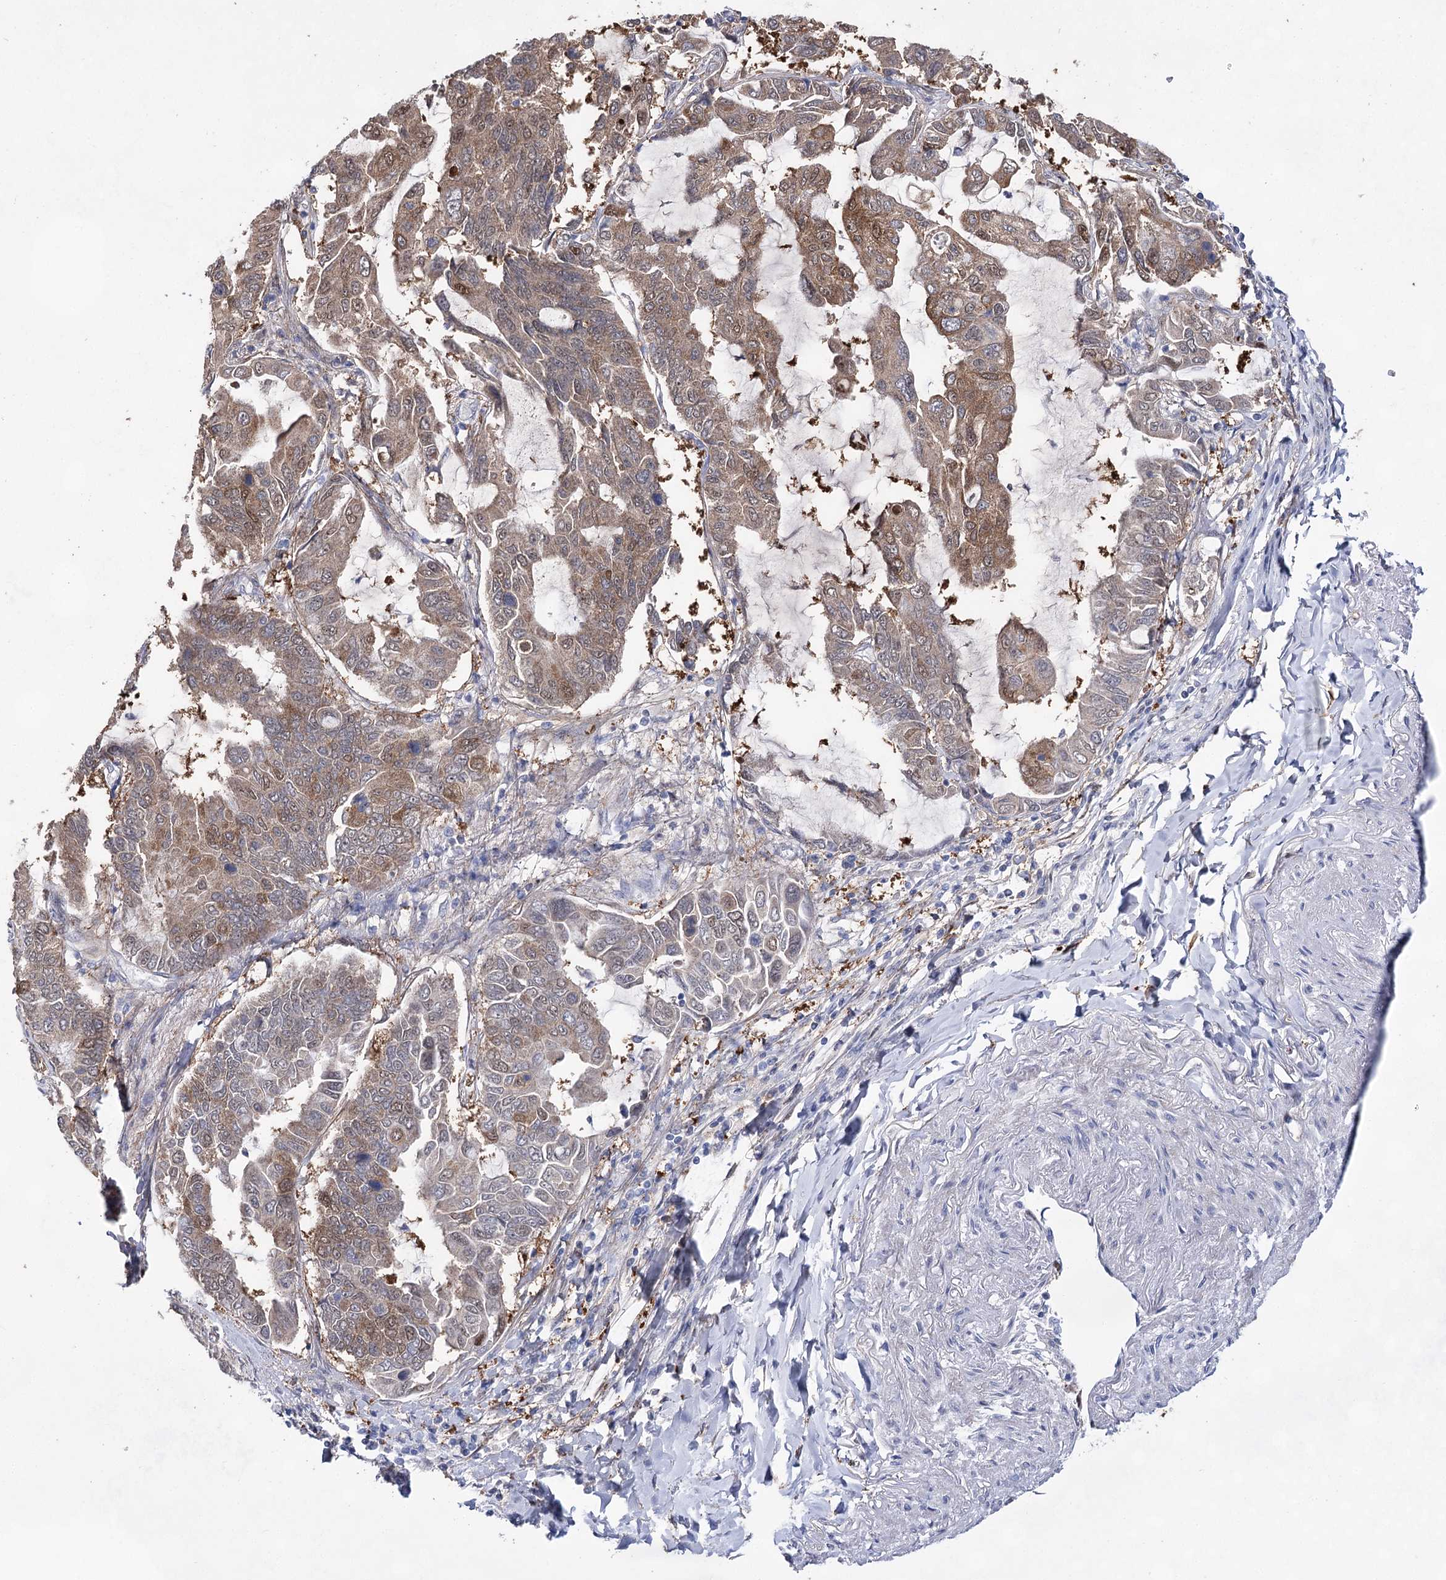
{"staining": {"intensity": "moderate", "quantity": ">75%", "location": "cytoplasmic/membranous,nuclear"}, "tissue": "lung cancer", "cell_type": "Tumor cells", "image_type": "cancer", "snomed": [{"axis": "morphology", "description": "Adenocarcinoma, NOS"}, {"axis": "topography", "description": "Lung"}], "caption": "Protein staining demonstrates moderate cytoplasmic/membranous and nuclear expression in approximately >75% of tumor cells in lung cancer (adenocarcinoma).", "gene": "UGDH", "patient": {"sex": "male", "age": 64}}